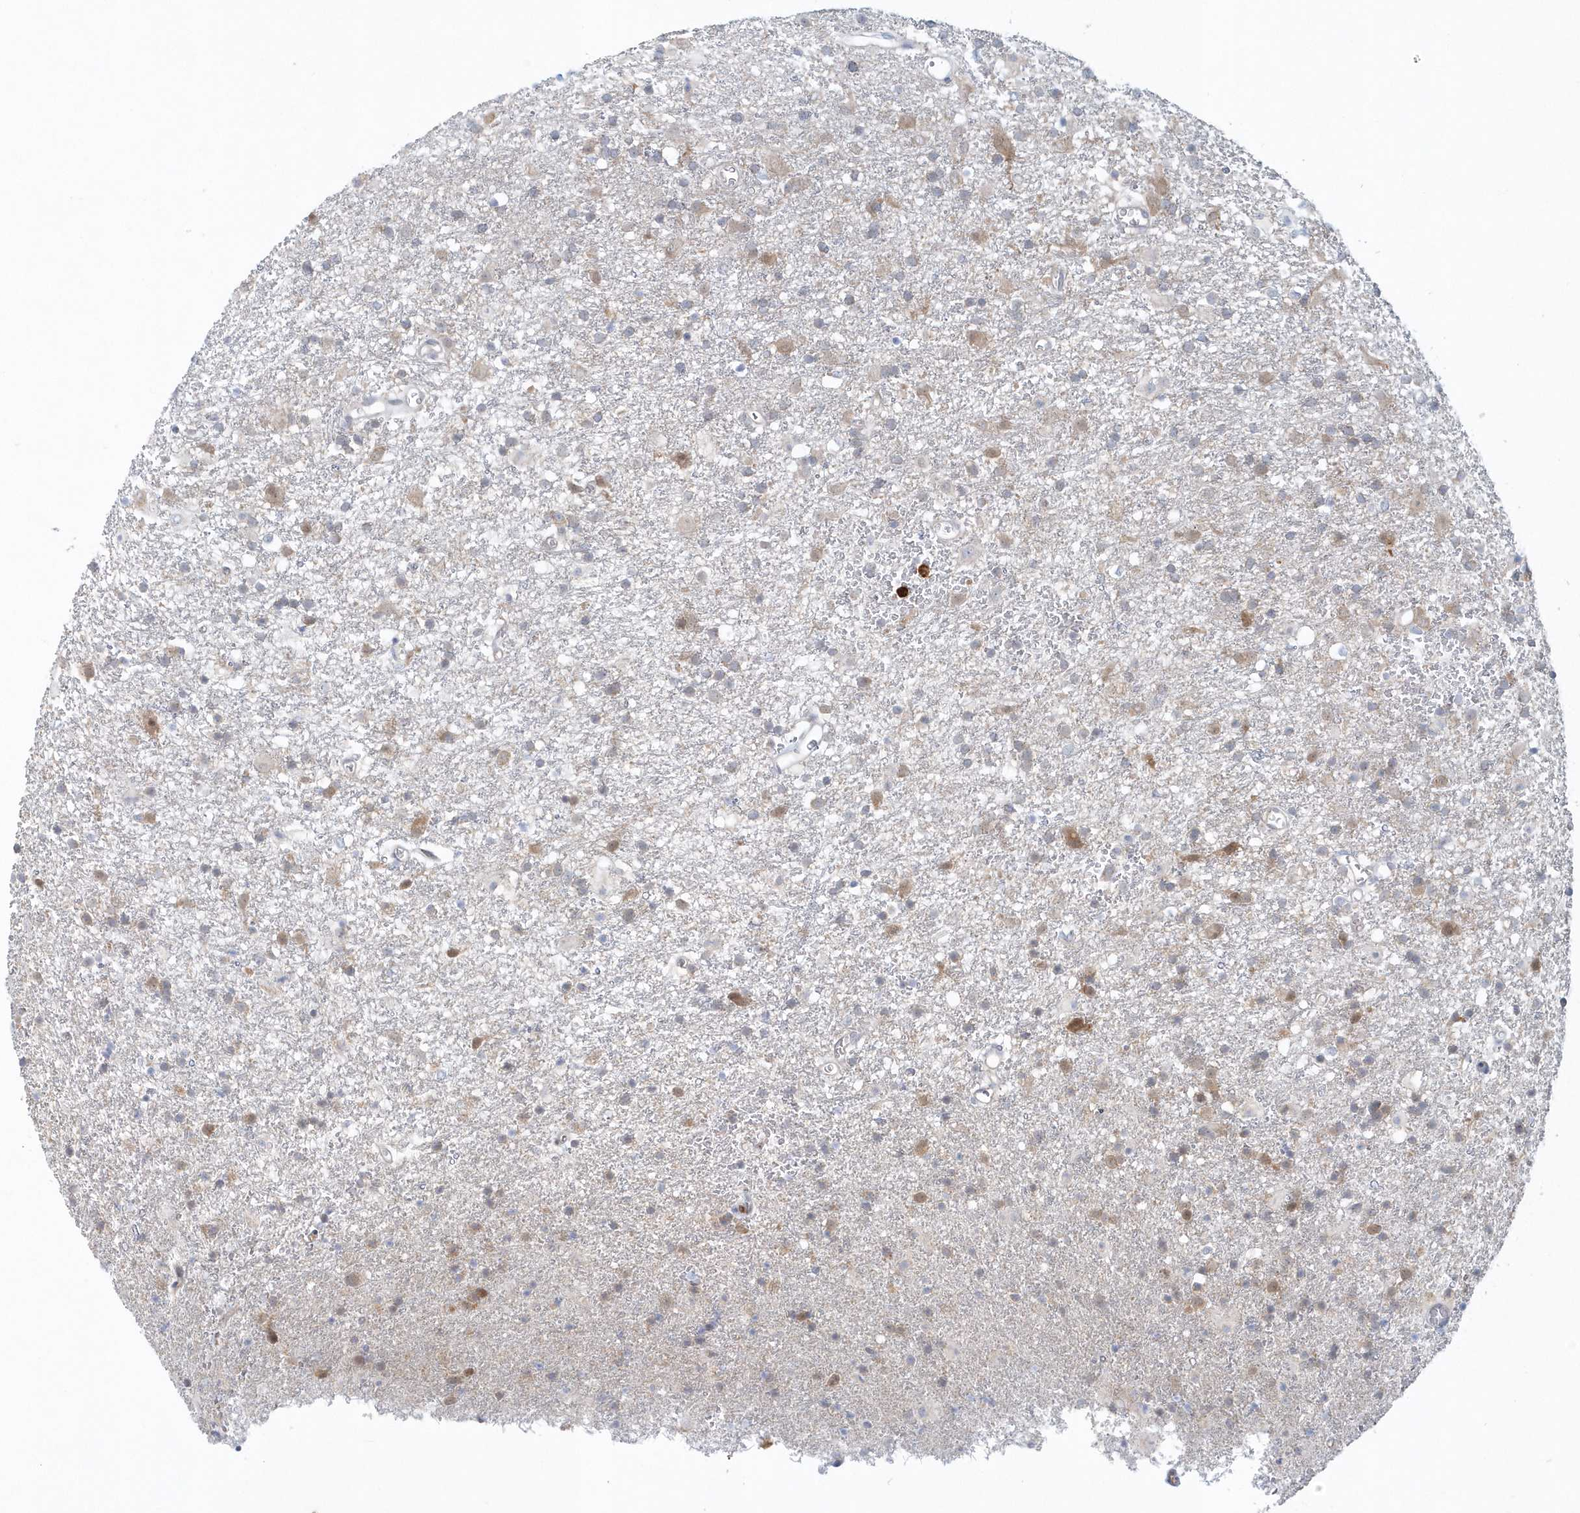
{"staining": {"intensity": "weak", "quantity": "<25%", "location": "cytoplasmic/membranous"}, "tissue": "glioma", "cell_type": "Tumor cells", "image_type": "cancer", "snomed": [{"axis": "morphology", "description": "Glioma, malignant, Low grade"}, {"axis": "topography", "description": "Brain"}], "caption": "DAB (3,3'-diaminobenzidine) immunohistochemical staining of human glioma demonstrates no significant staining in tumor cells.", "gene": "RNF7", "patient": {"sex": "male", "age": 65}}